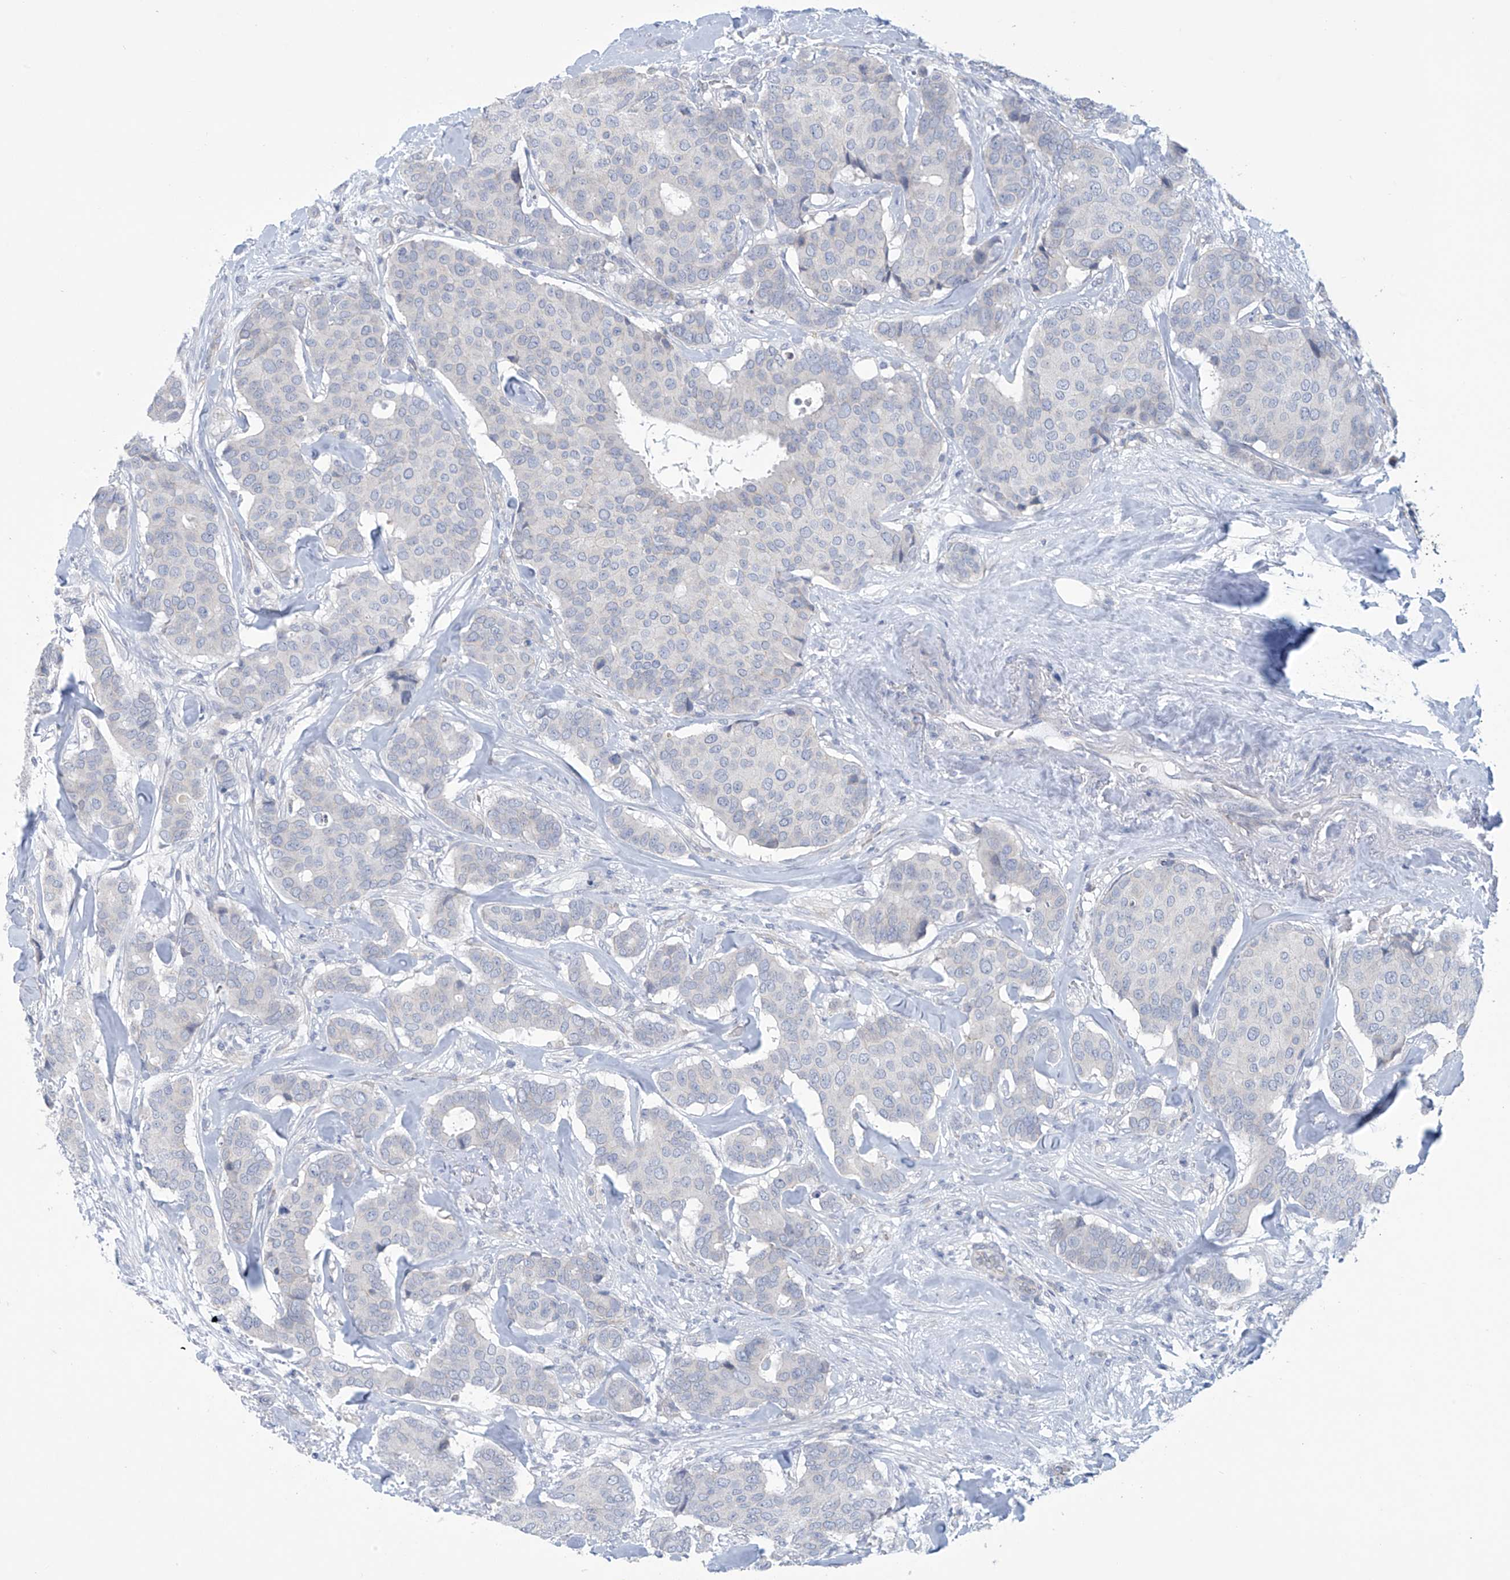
{"staining": {"intensity": "negative", "quantity": "none", "location": "none"}, "tissue": "breast cancer", "cell_type": "Tumor cells", "image_type": "cancer", "snomed": [{"axis": "morphology", "description": "Duct carcinoma"}, {"axis": "topography", "description": "Breast"}], "caption": "This is a image of immunohistochemistry staining of intraductal carcinoma (breast), which shows no positivity in tumor cells. (DAB (3,3'-diaminobenzidine) IHC with hematoxylin counter stain).", "gene": "ABHD13", "patient": {"sex": "female", "age": 75}}